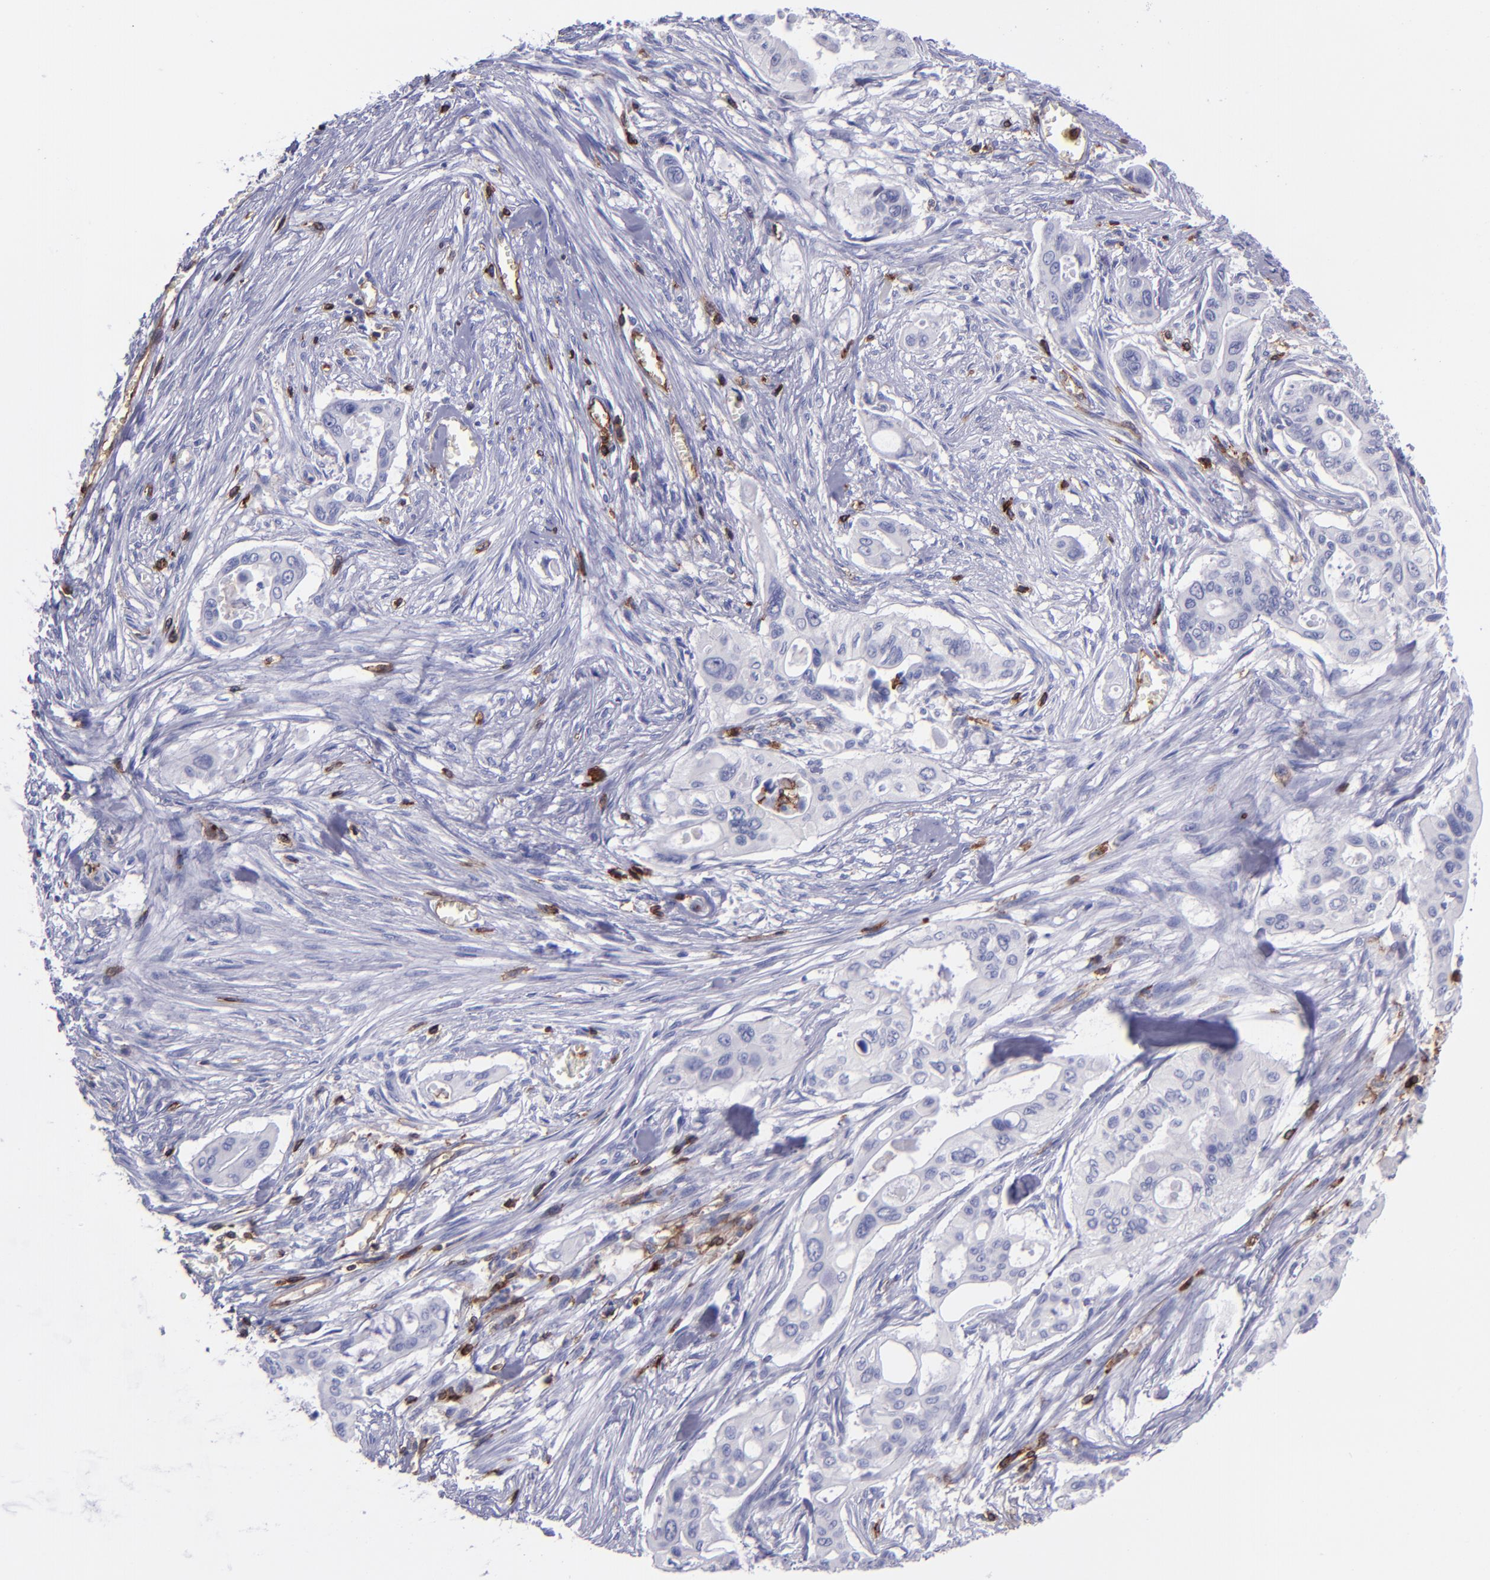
{"staining": {"intensity": "negative", "quantity": "none", "location": "none"}, "tissue": "pancreatic cancer", "cell_type": "Tumor cells", "image_type": "cancer", "snomed": [{"axis": "morphology", "description": "Adenocarcinoma, NOS"}, {"axis": "topography", "description": "Pancreas"}], "caption": "Immunohistochemistry (IHC) image of neoplastic tissue: human pancreatic adenocarcinoma stained with DAB (3,3'-diaminobenzidine) shows no significant protein positivity in tumor cells.", "gene": "ICAM3", "patient": {"sex": "male", "age": 77}}